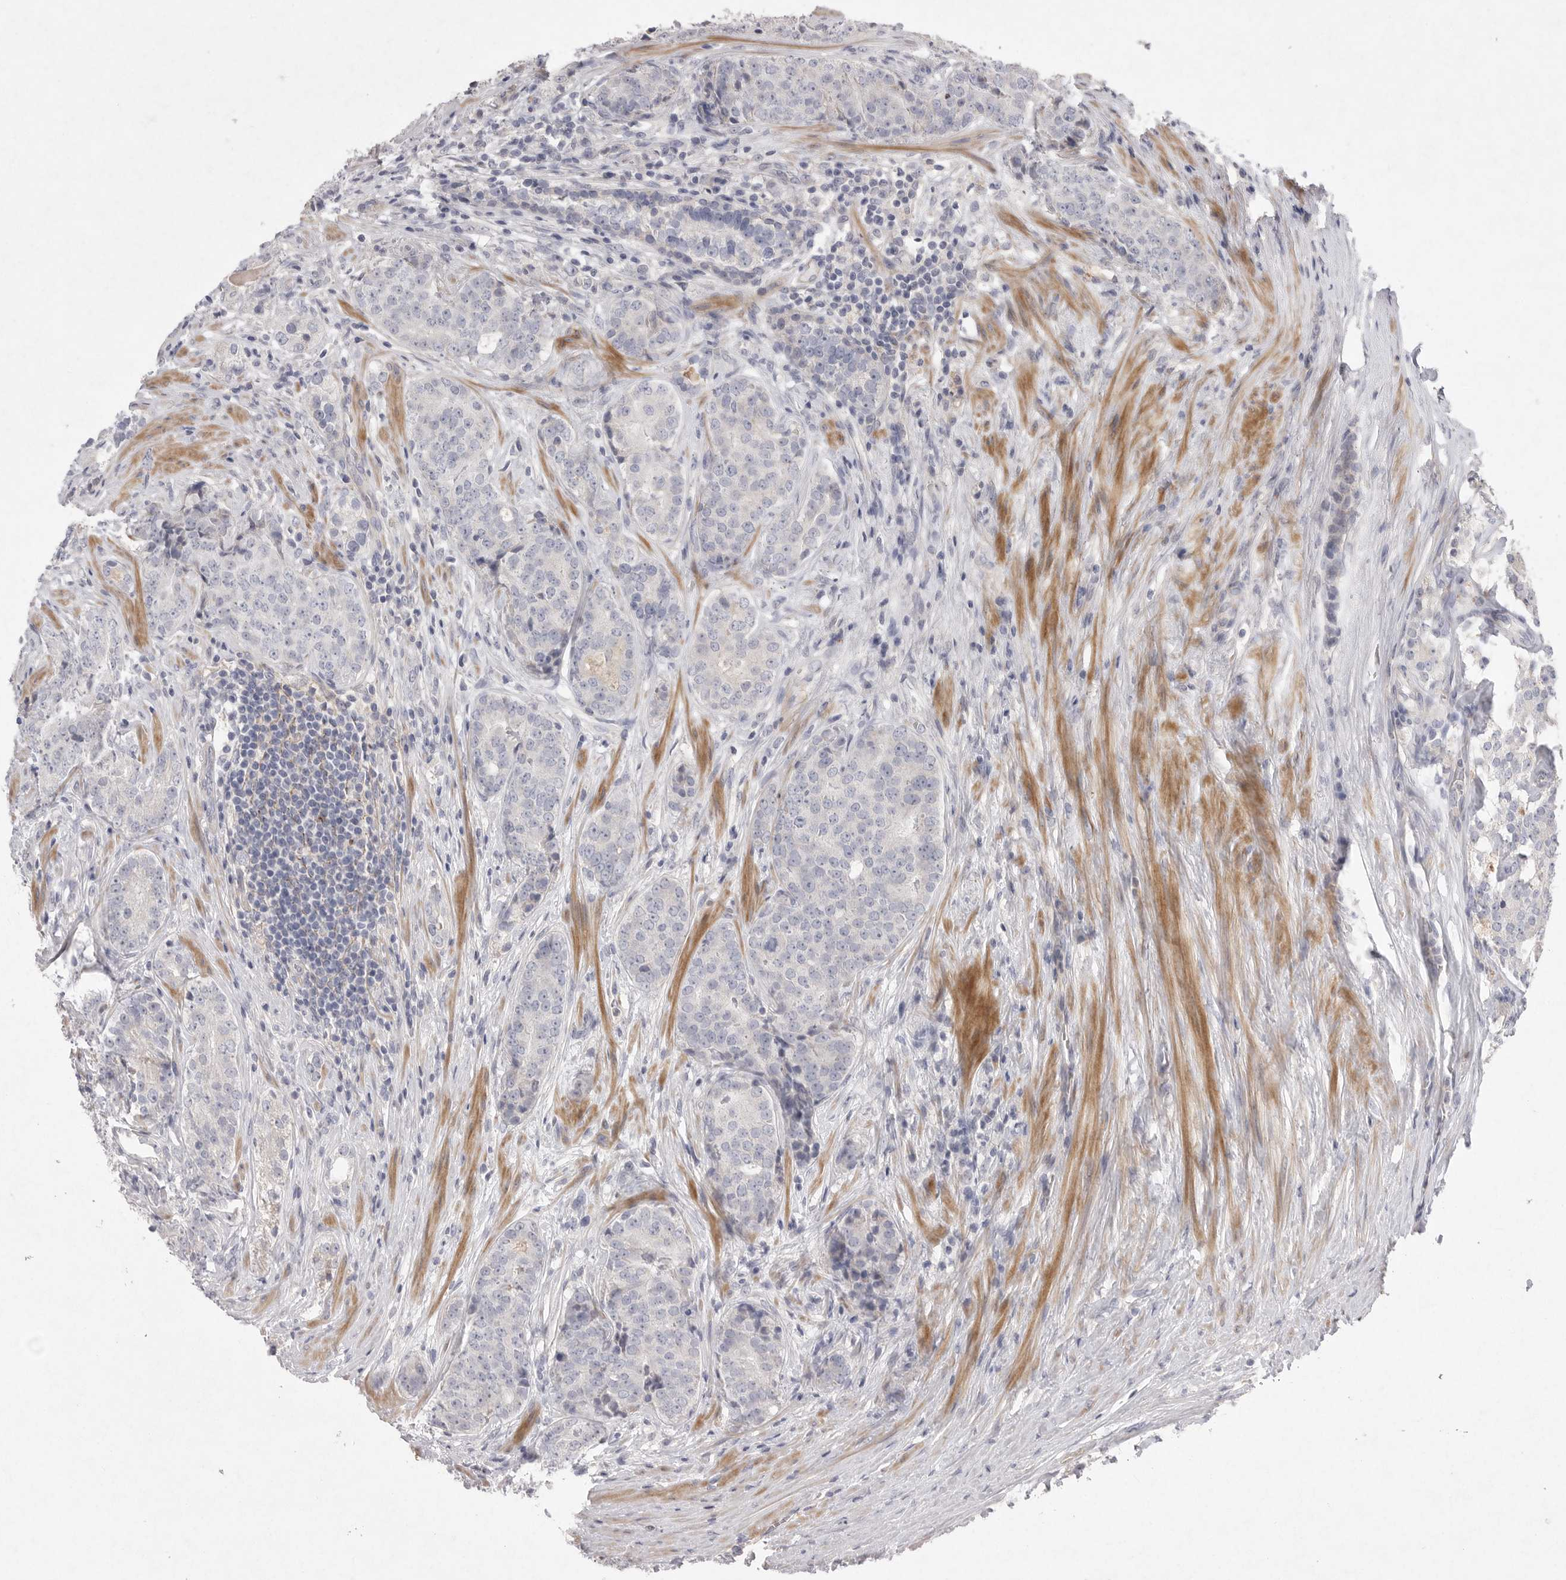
{"staining": {"intensity": "negative", "quantity": "none", "location": "none"}, "tissue": "prostate cancer", "cell_type": "Tumor cells", "image_type": "cancer", "snomed": [{"axis": "morphology", "description": "Adenocarcinoma, High grade"}, {"axis": "topography", "description": "Prostate"}], "caption": "IHC of prostate high-grade adenocarcinoma exhibits no expression in tumor cells. (DAB (3,3'-diaminobenzidine) immunohistochemistry (IHC), high magnification).", "gene": "VANGL2", "patient": {"sex": "male", "age": 56}}